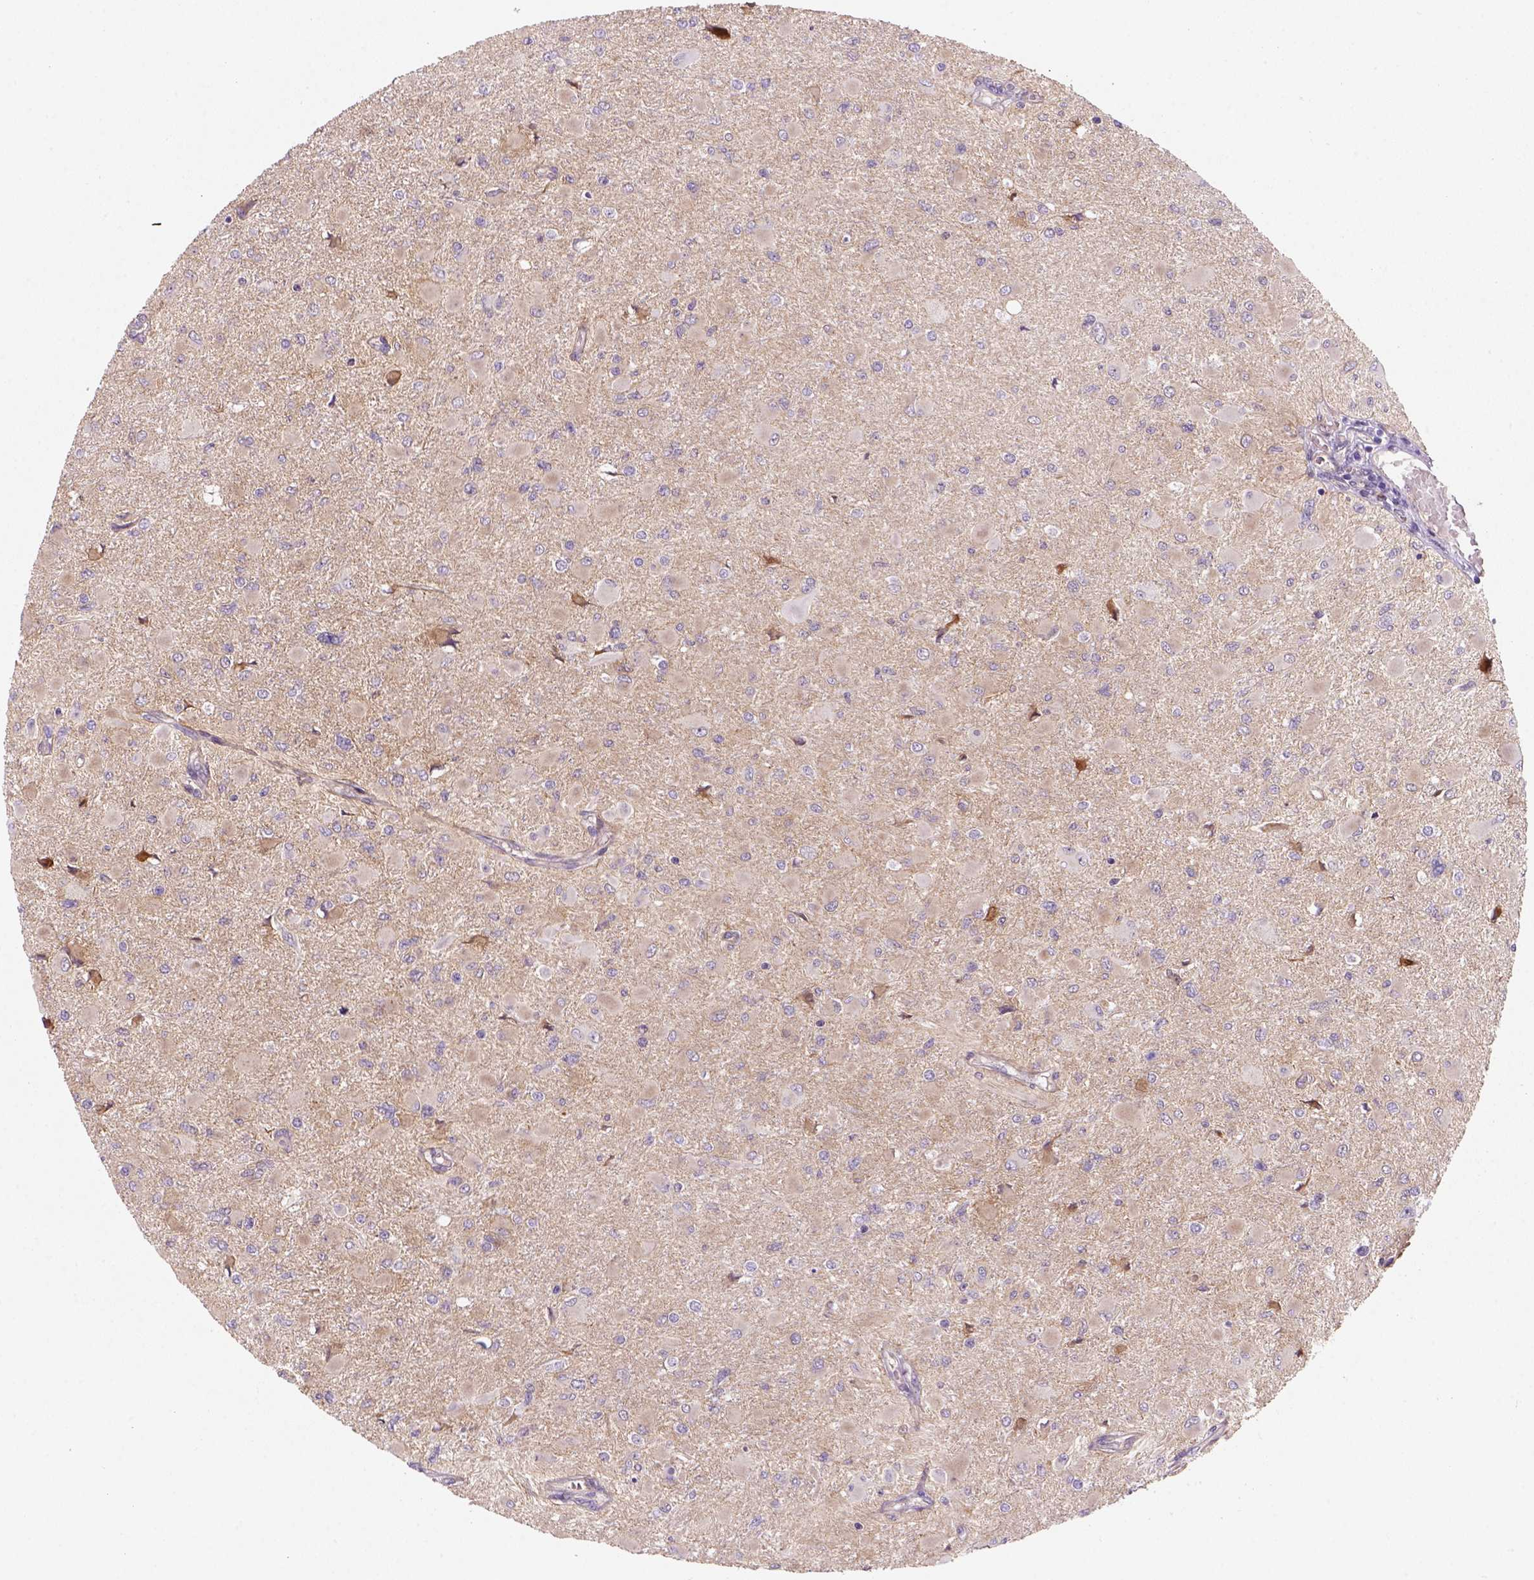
{"staining": {"intensity": "negative", "quantity": "none", "location": "none"}, "tissue": "glioma", "cell_type": "Tumor cells", "image_type": "cancer", "snomed": [{"axis": "morphology", "description": "Glioma, malignant, High grade"}, {"axis": "topography", "description": "Cerebral cortex"}], "caption": "DAB (3,3'-diaminobenzidine) immunohistochemical staining of human glioma exhibits no significant positivity in tumor cells. (Immunohistochemistry, brightfield microscopy, high magnification).", "gene": "VSTM5", "patient": {"sex": "female", "age": 36}}